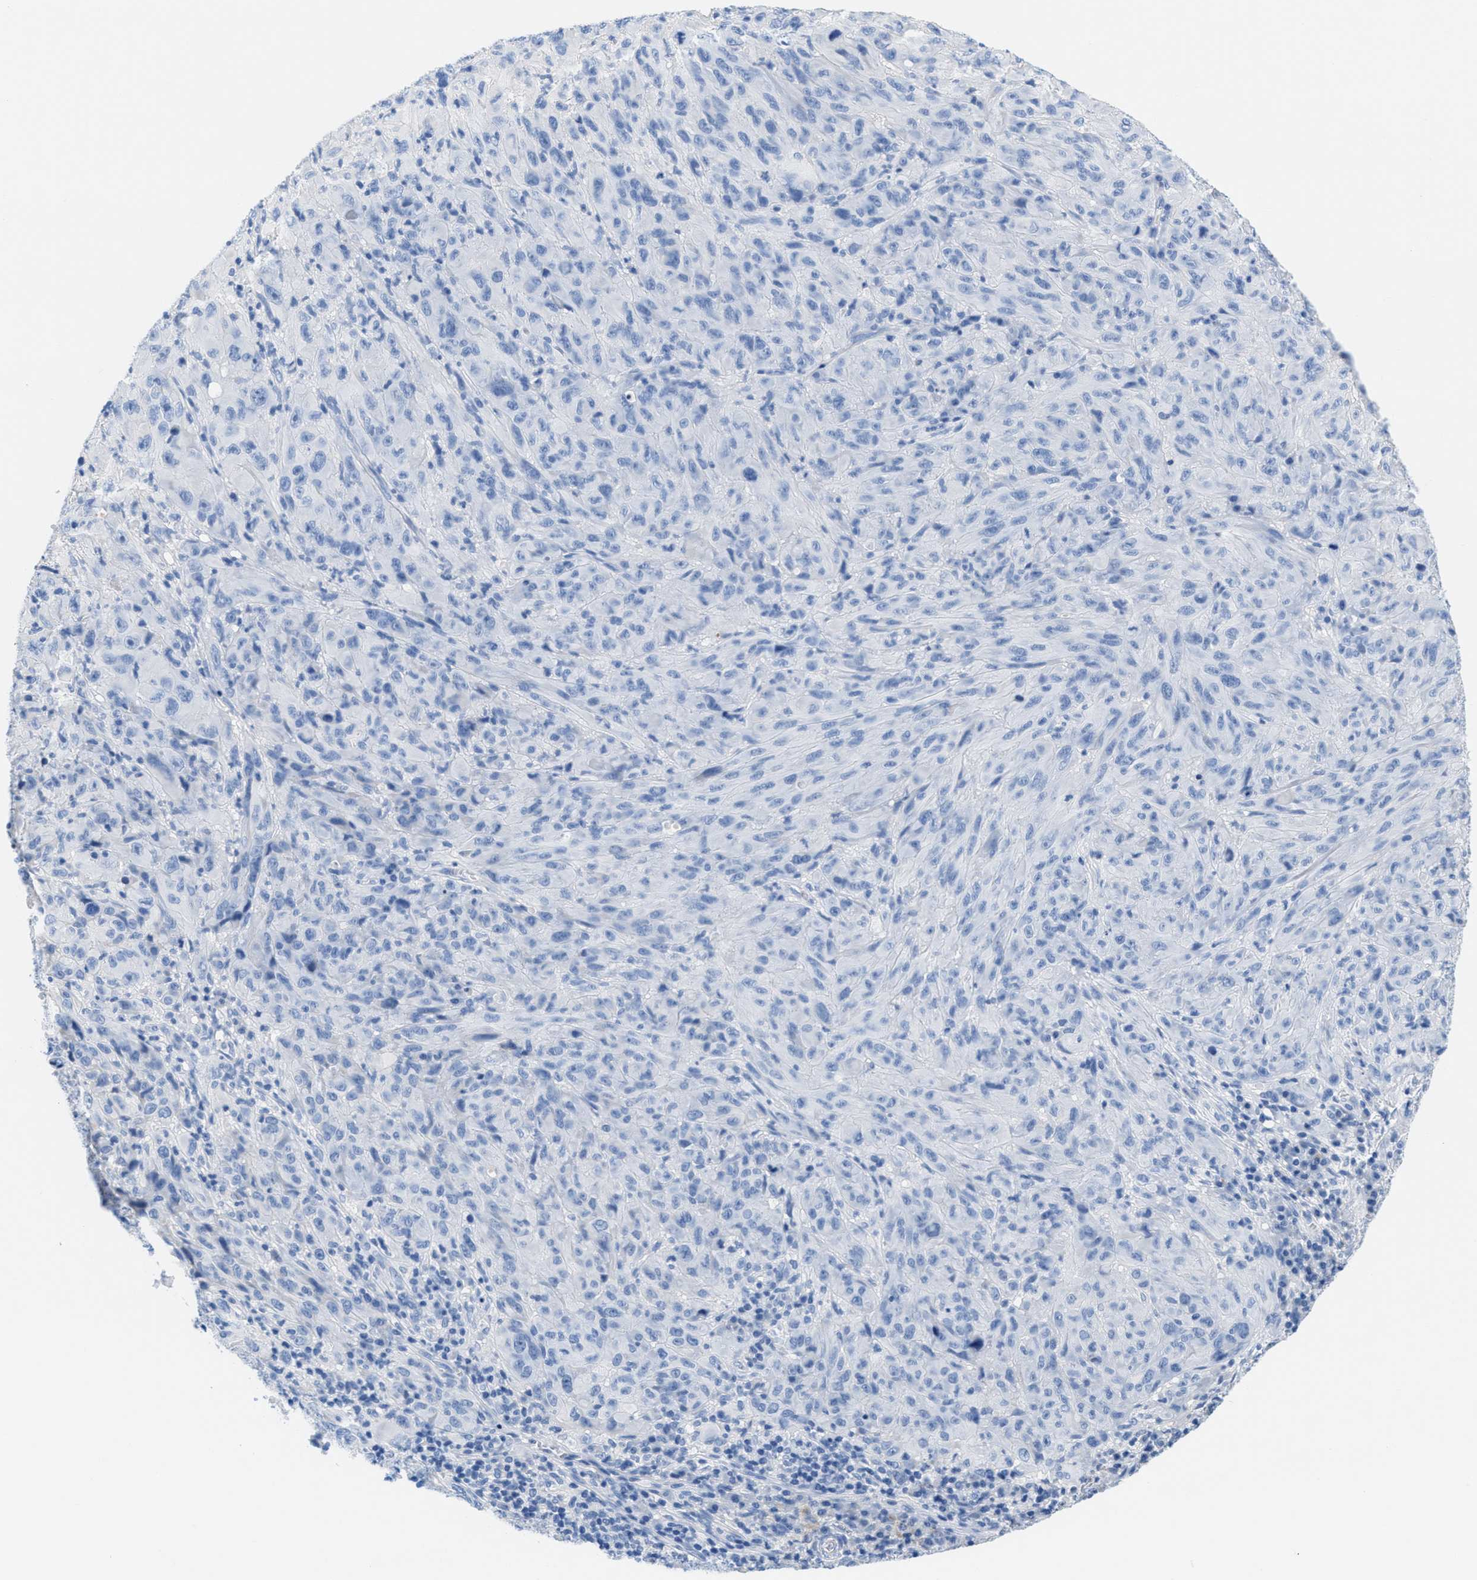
{"staining": {"intensity": "negative", "quantity": "none", "location": "none"}, "tissue": "melanoma", "cell_type": "Tumor cells", "image_type": "cancer", "snomed": [{"axis": "morphology", "description": "Malignant melanoma, NOS"}, {"axis": "topography", "description": "Skin of head"}], "caption": "Melanoma stained for a protein using immunohistochemistry (IHC) displays no expression tumor cells.", "gene": "SLFN13", "patient": {"sex": "male", "age": 96}}